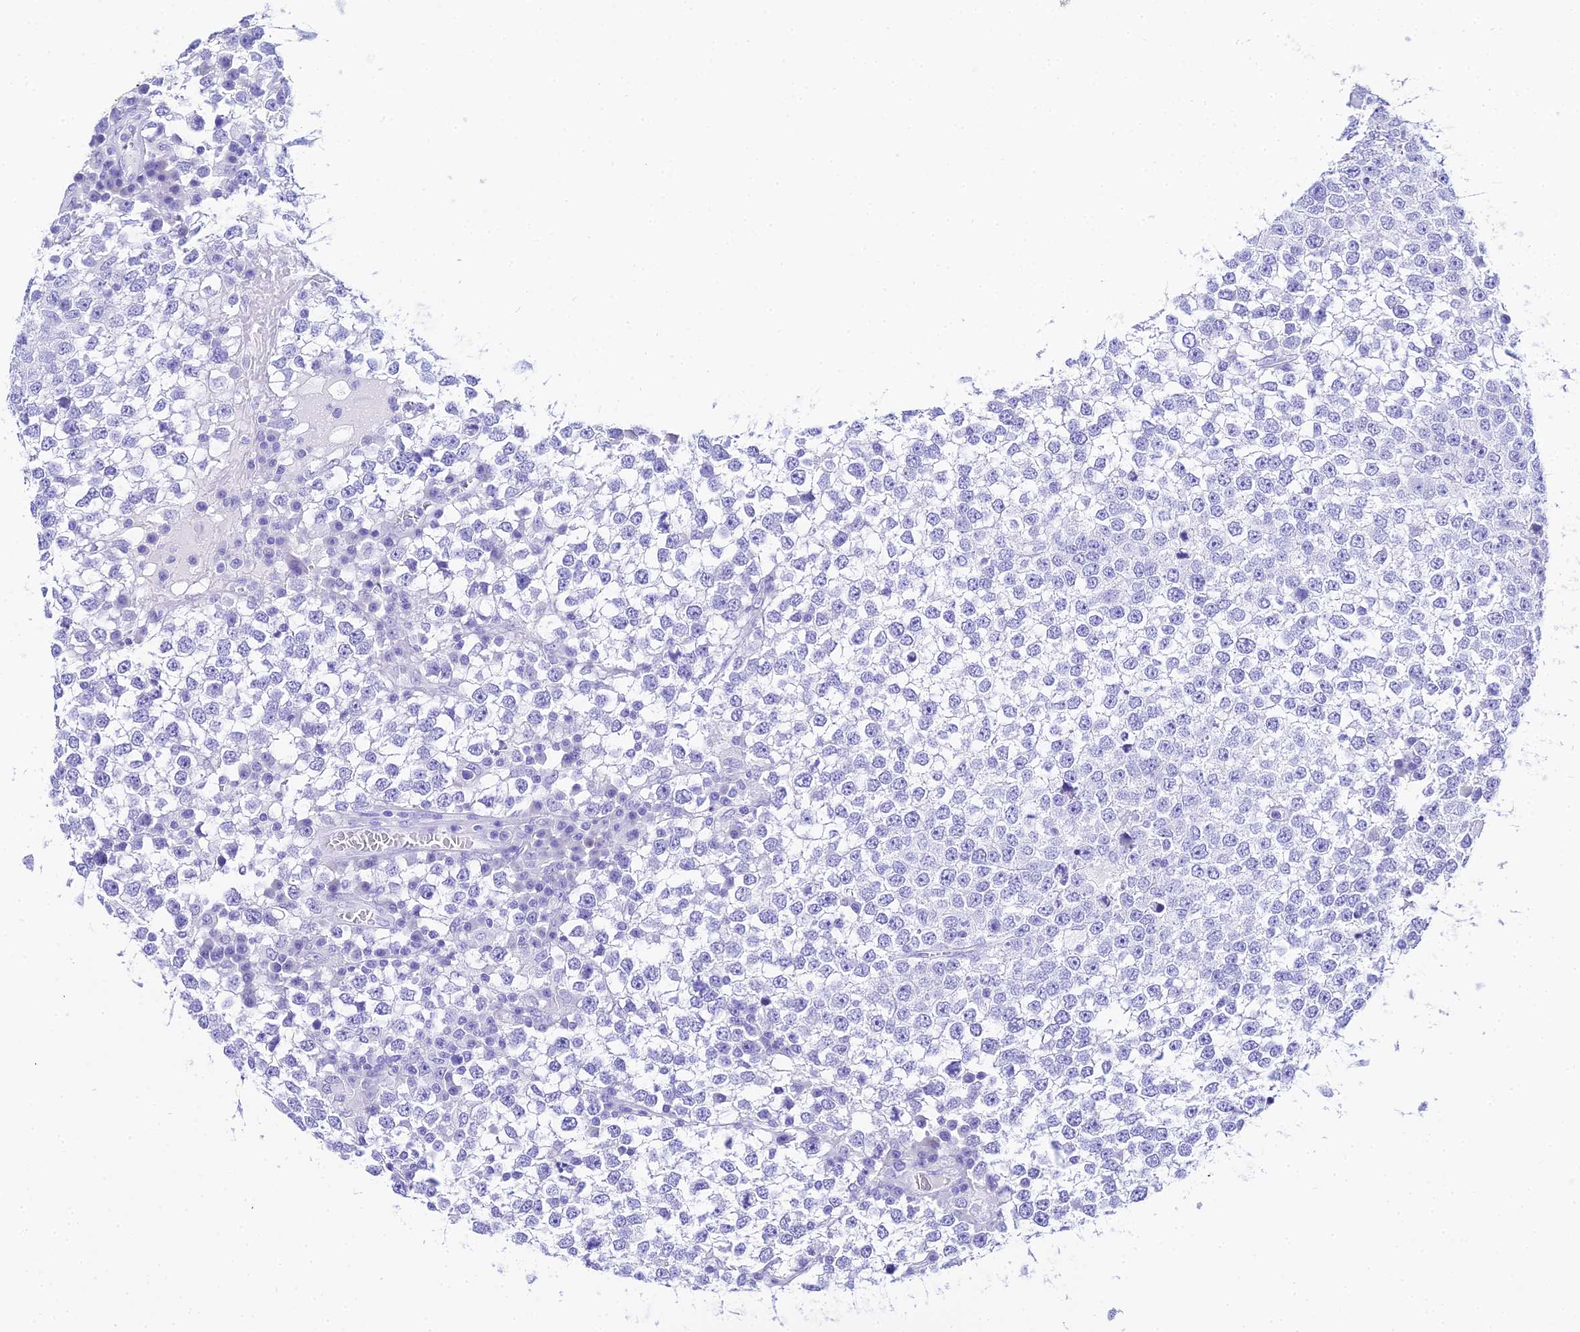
{"staining": {"intensity": "negative", "quantity": "none", "location": "none"}, "tissue": "testis cancer", "cell_type": "Tumor cells", "image_type": "cancer", "snomed": [{"axis": "morphology", "description": "Seminoma, NOS"}, {"axis": "topography", "description": "Testis"}], "caption": "An immunohistochemistry image of seminoma (testis) is shown. There is no staining in tumor cells of seminoma (testis). (Immunohistochemistry (ihc), brightfield microscopy, high magnification).", "gene": "TRMT44", "patient": {"sex": "male", "age": 65}}